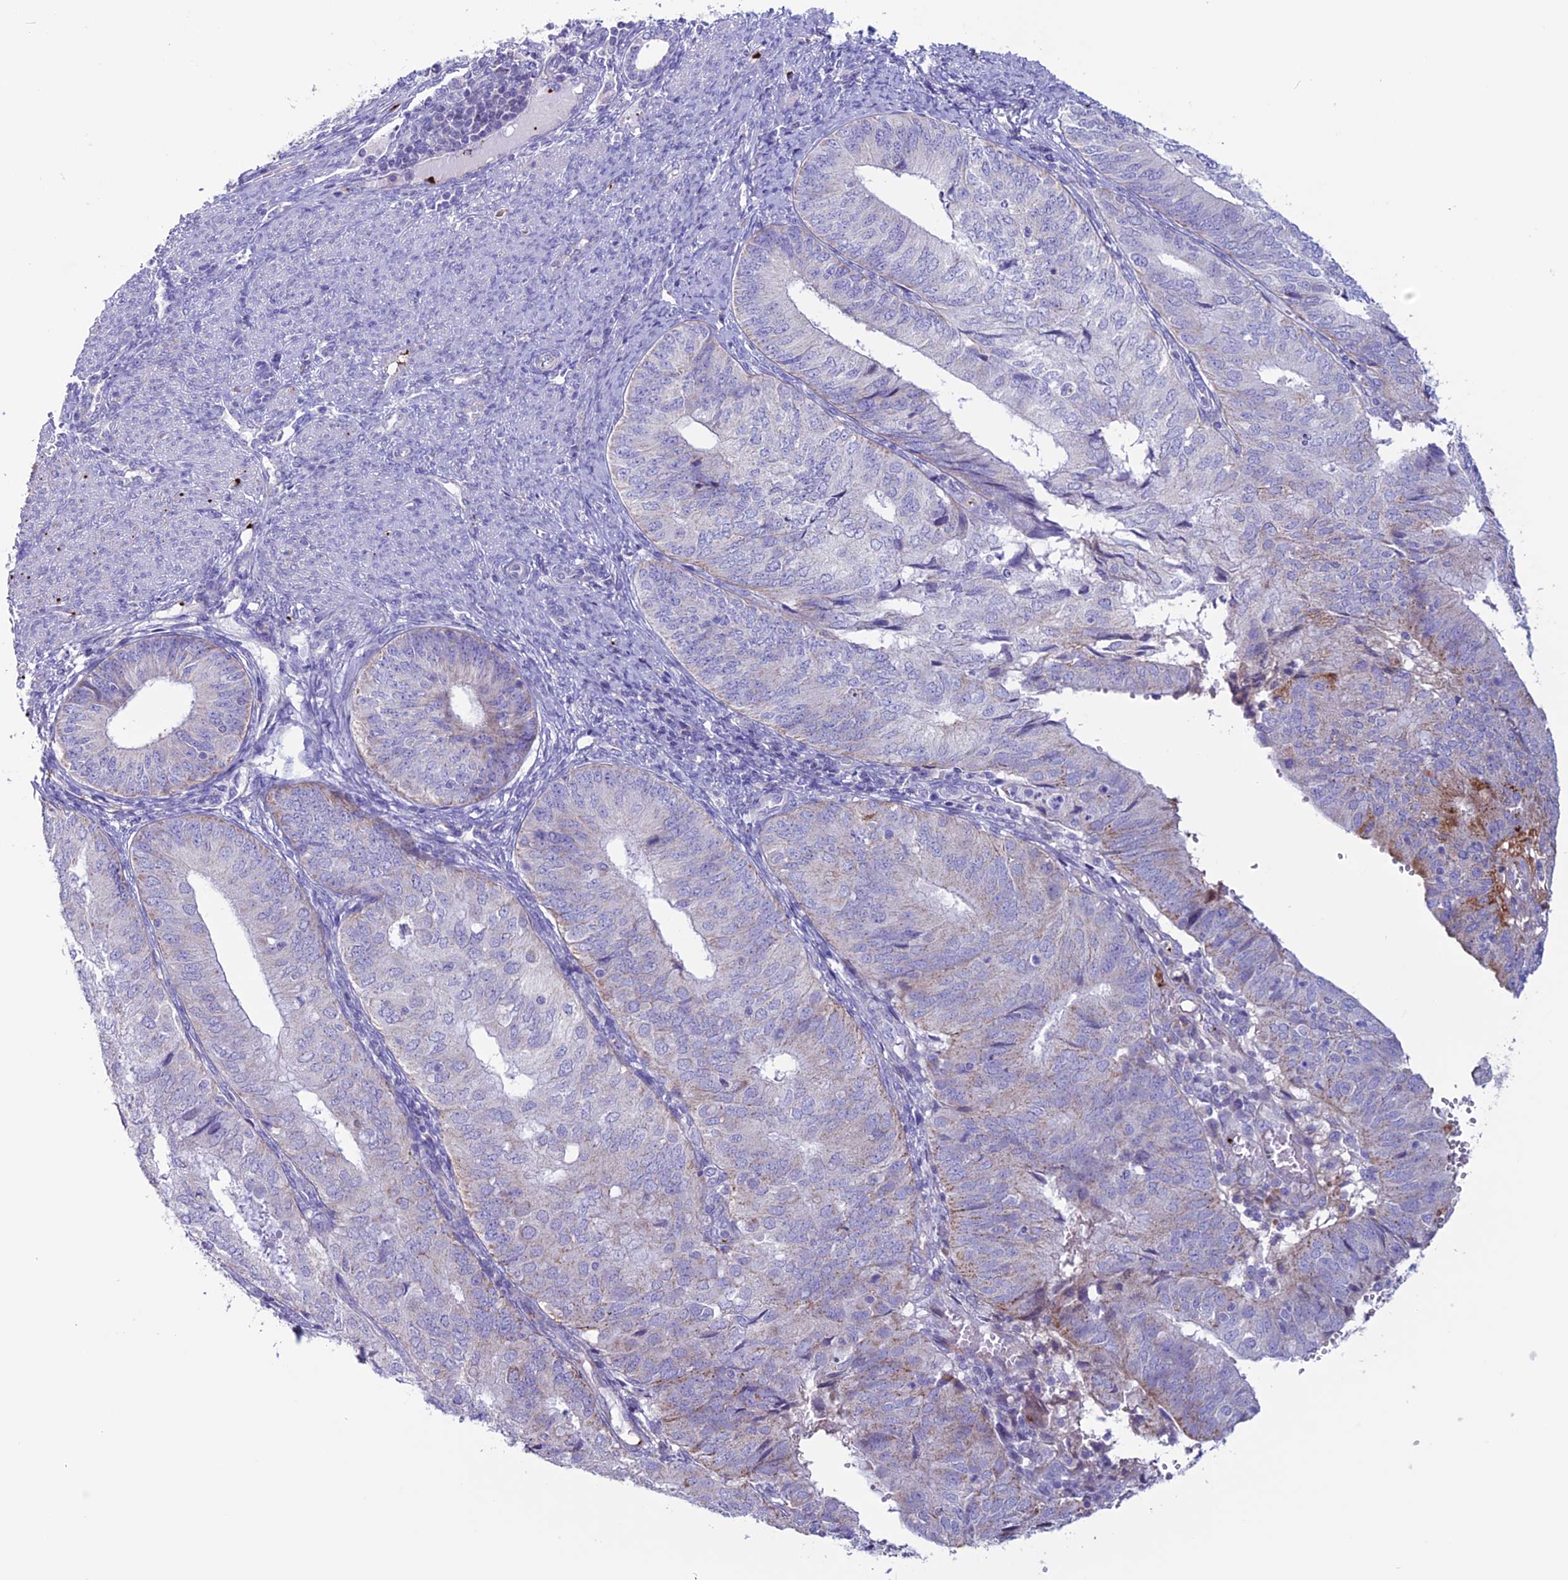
{"staining": {"intensity": "weak", "quantity": "<25%", "location": "cytoplasmic/membranous"}, "tissue": "endometrial cancer", "cell_type": "Tumor cells", "image_type": "cancer", "snomed": [{"axis": "morphology", "description": "Adenocarcinoma, NOS"}, {"axis": "topography", "description": "Endometrium"}], "caption": "Immunohistochemical staining of endometrial cancer shows no significant expression in tumor cells.", "gene": "C21orf140", "patient": {"sex": "female", "age": 68}}